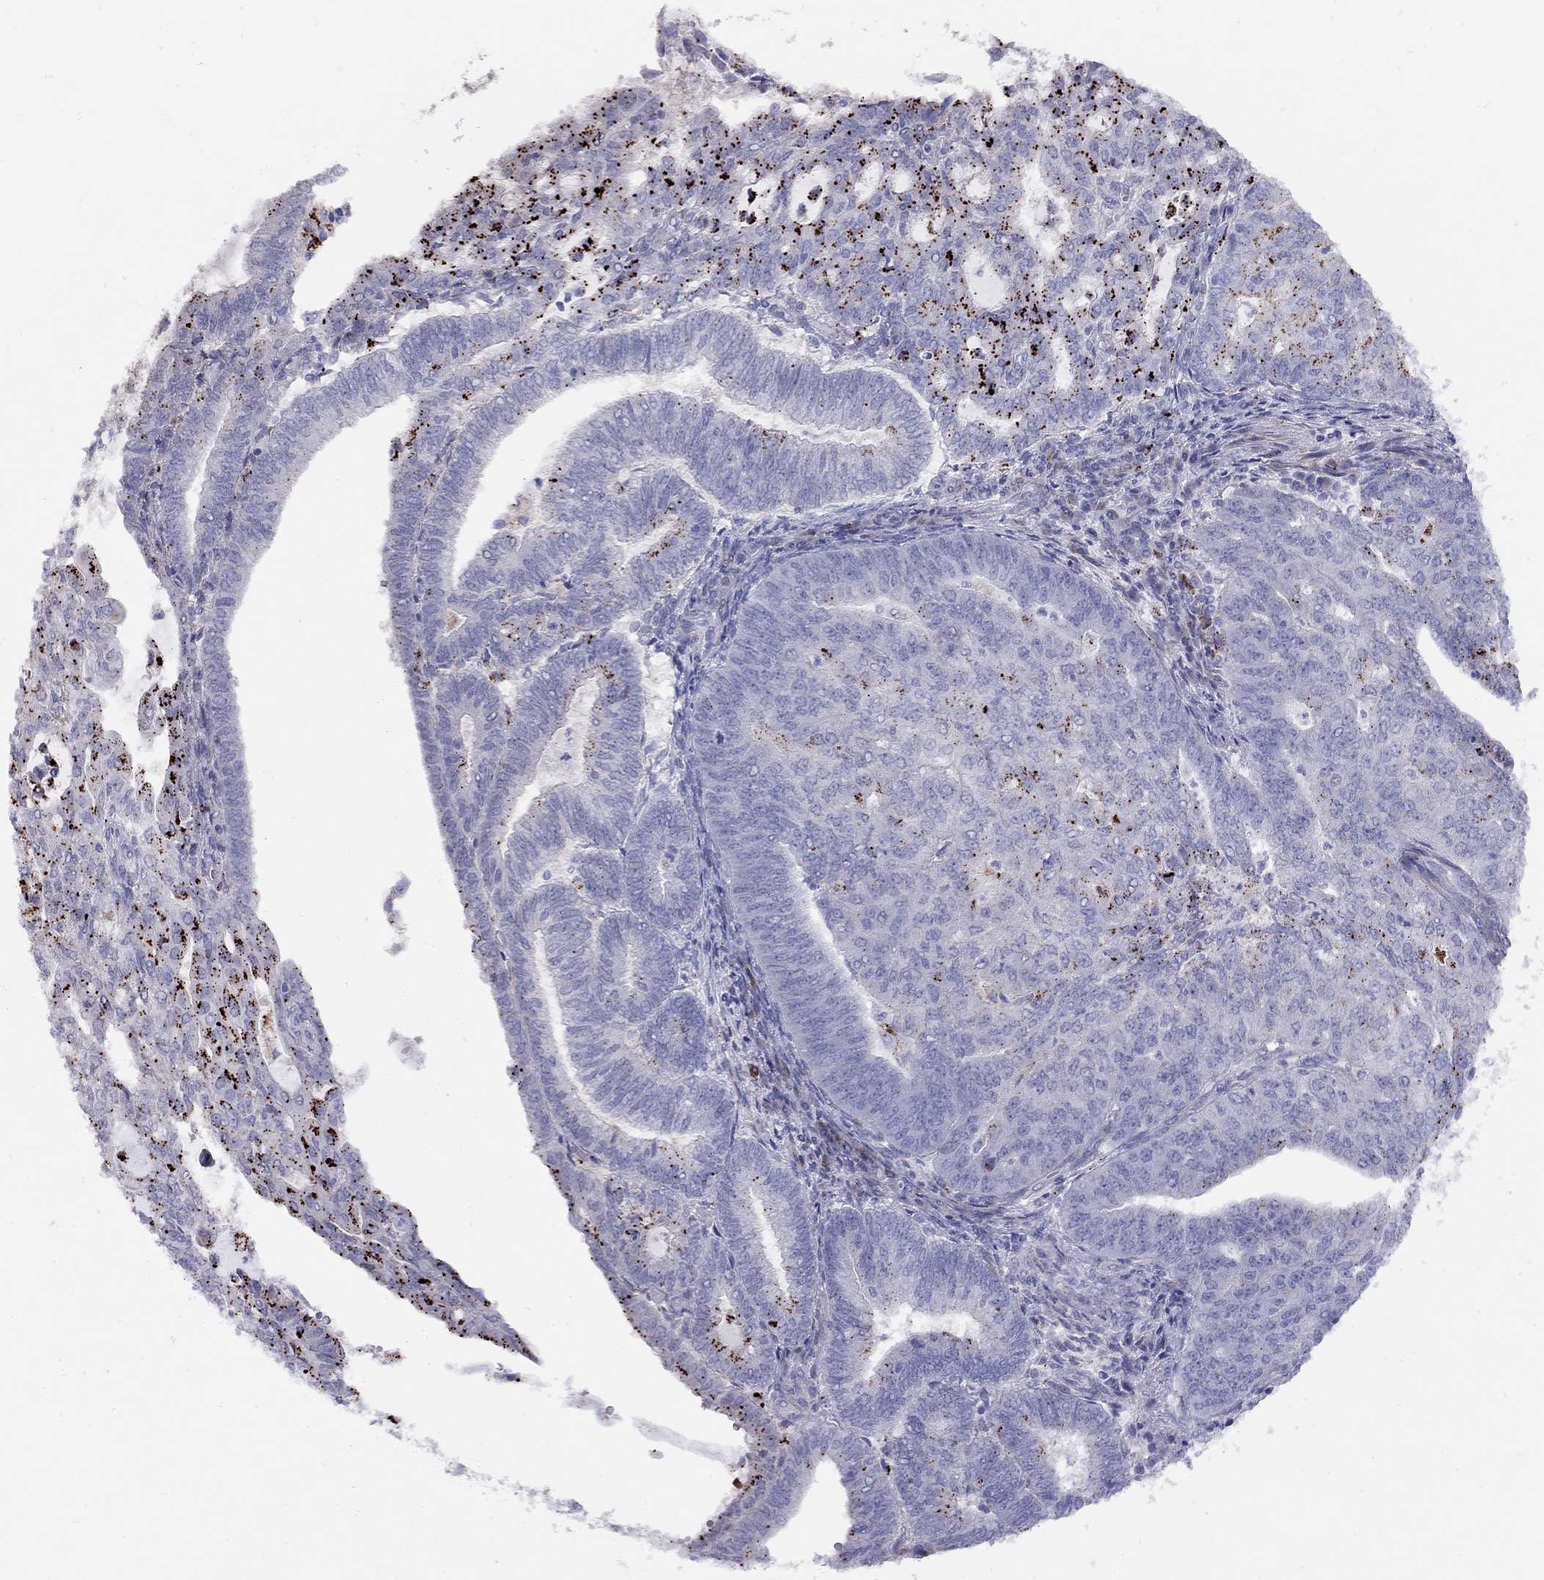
{"staining": {"intensity": "negative", "quantity": "none", "location": "none"}, "tissue": "endometrial cancer", "cell_type": "Tumor cells", "image_type": "cancer", "snomed": [{"axis": "morphology", "description": "Adenocarcinoma, NOS"}, {"axis": "topography", "description": "Endometrium"}], "caption": "Human endometrial cancer stained for a protein using IHC displays no expression in tumor cells.", "gene": "MAGEB4", "patient": {"sex": "female", "age": 82}}